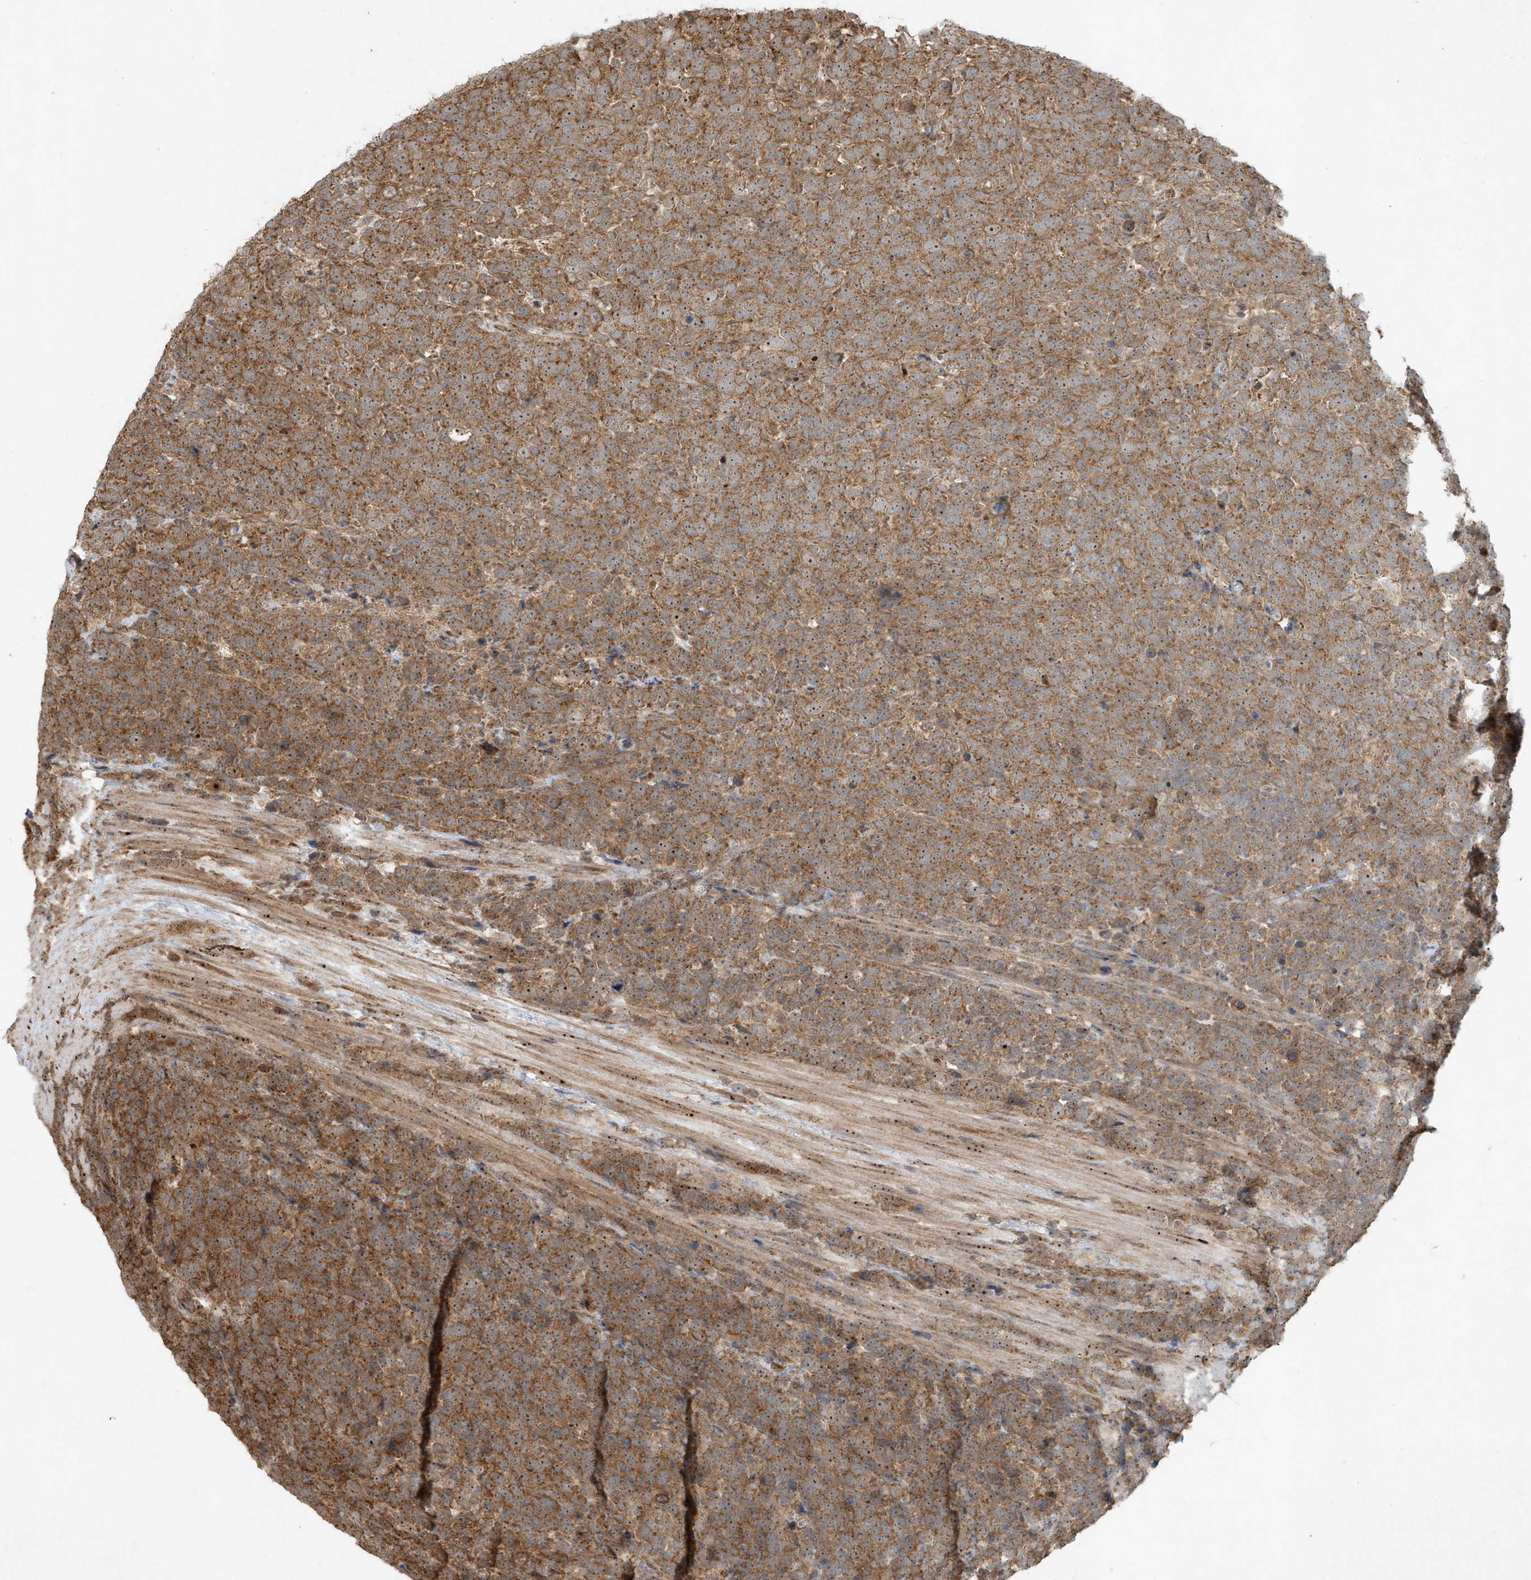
{"staining": {"intensity": "strong", "quantity": ">75%", "location": "cytoplasmic/membranous,nuclear"}, "tissue": "urothelial cancer", "cell_type": "Tumor cells", "image_type": "cancer", "snomed": [{"axis": "morphology", "description": "Urothelial carcinoma, High grade"}, {"axis": "topography", "description": "Urinary bladder"}], "caption": "Immunohistochemistry photomicrograph of urothelial carcinoma (high-grade) stained for a protein (brown), which shows high levels of strong cytoplasmic/membranous and nuclear staining in about >75% of tumor cells.", "gene": "ABCB9", "patient": {"sex": "female", "age": 82}}